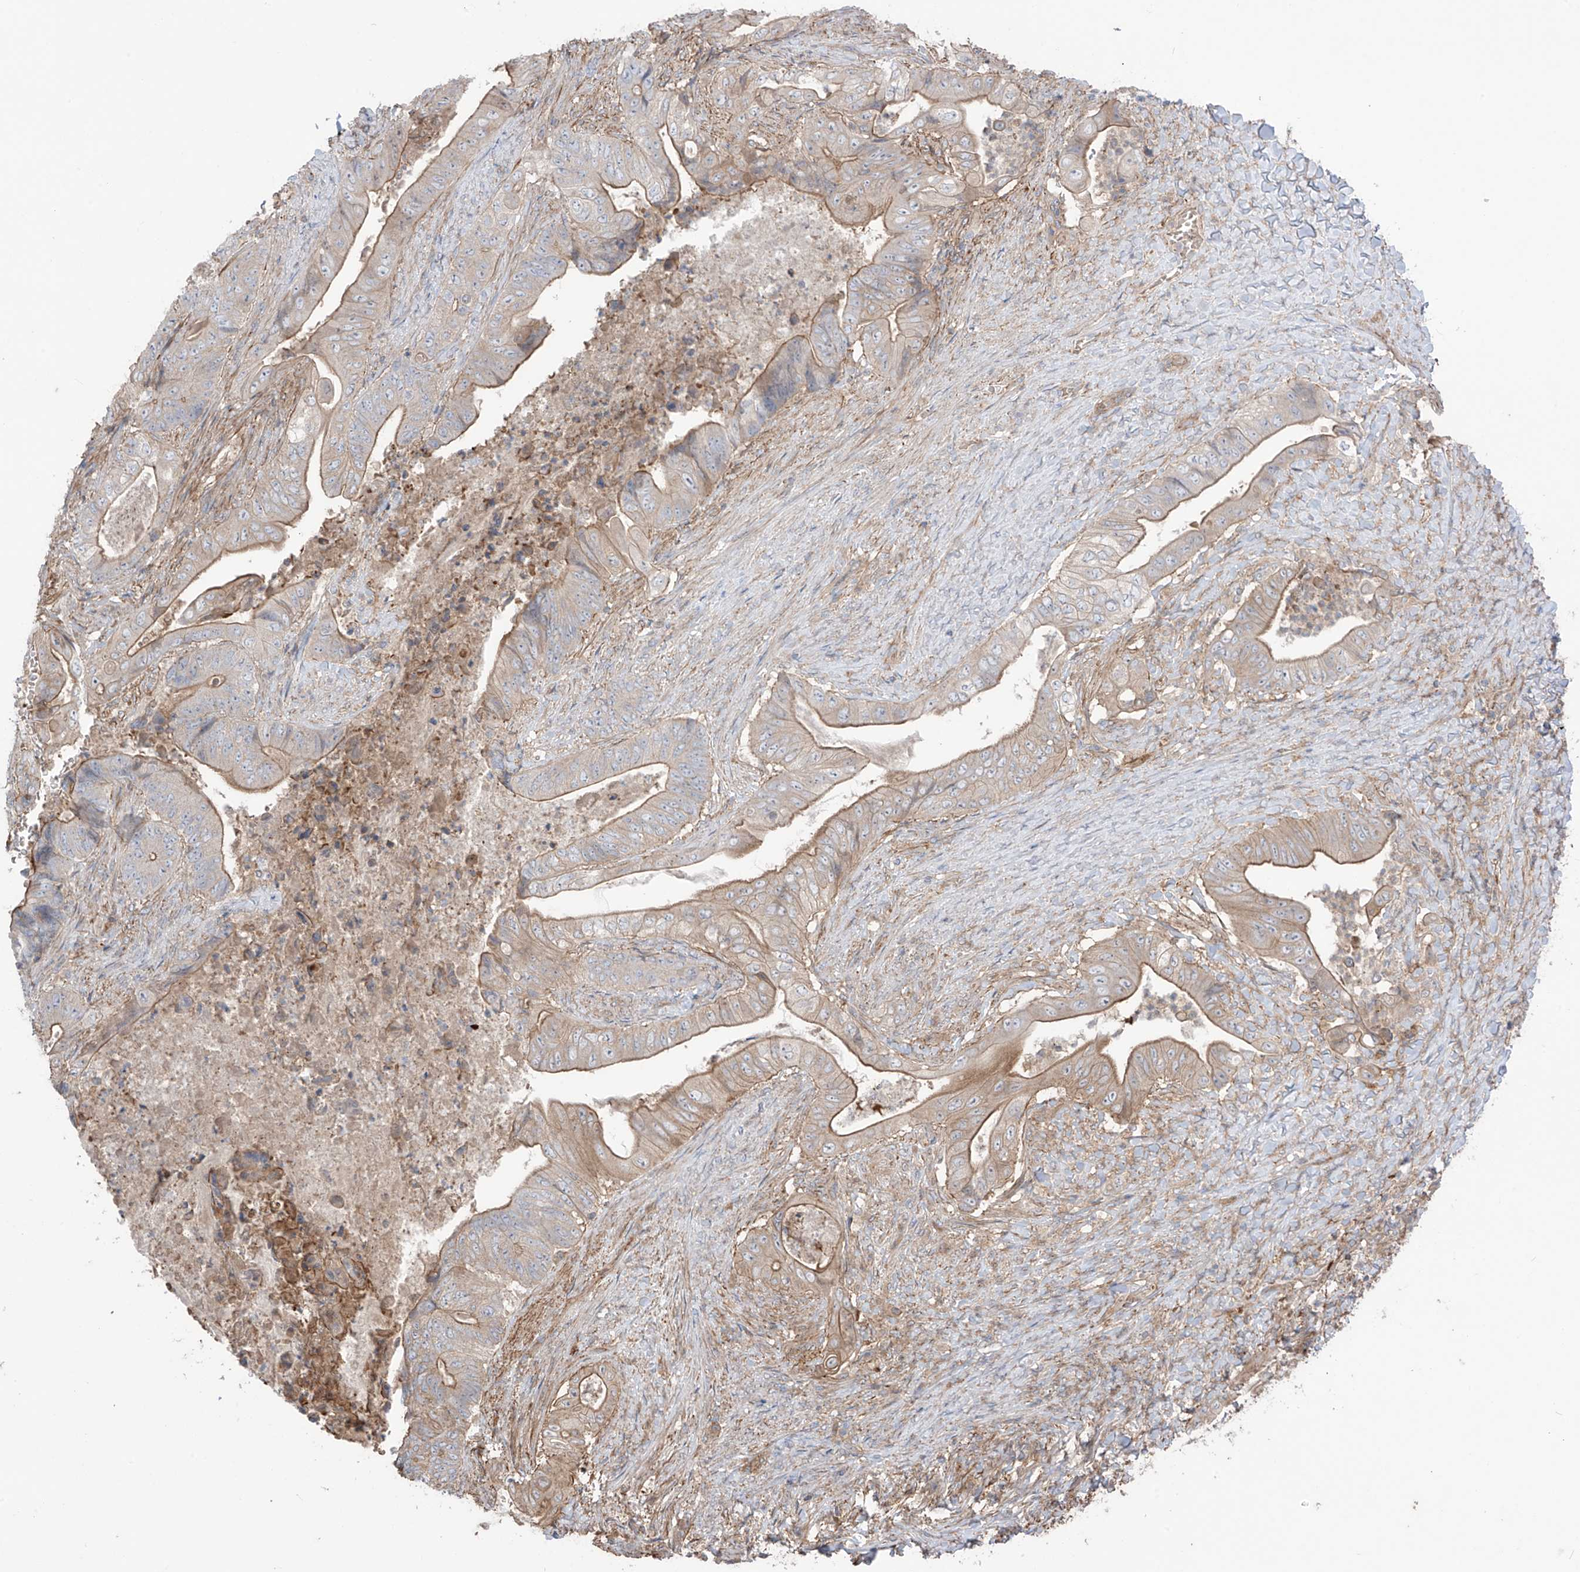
{"staining": {"intensity": "weak", "quantity": "25%-75%", "location": "cytoplasmic/membranous"}, "tissue": "stomach cancer", "cell_type": "Tumor cells", "image_type": "cancer", "snomed": [{"axis": "morphology", "description": "Adenocarcinoma, NOS"}, {"axis": "topography", "description": "Stomach"}], "caption": "IHC of stomach cancer exhibits low levels of weak cytoplasmic/membranous positivity in about 25%-75% of tumor cells.", "gene": "TRMU", "patient": {"sex": "female", "age": 73}}